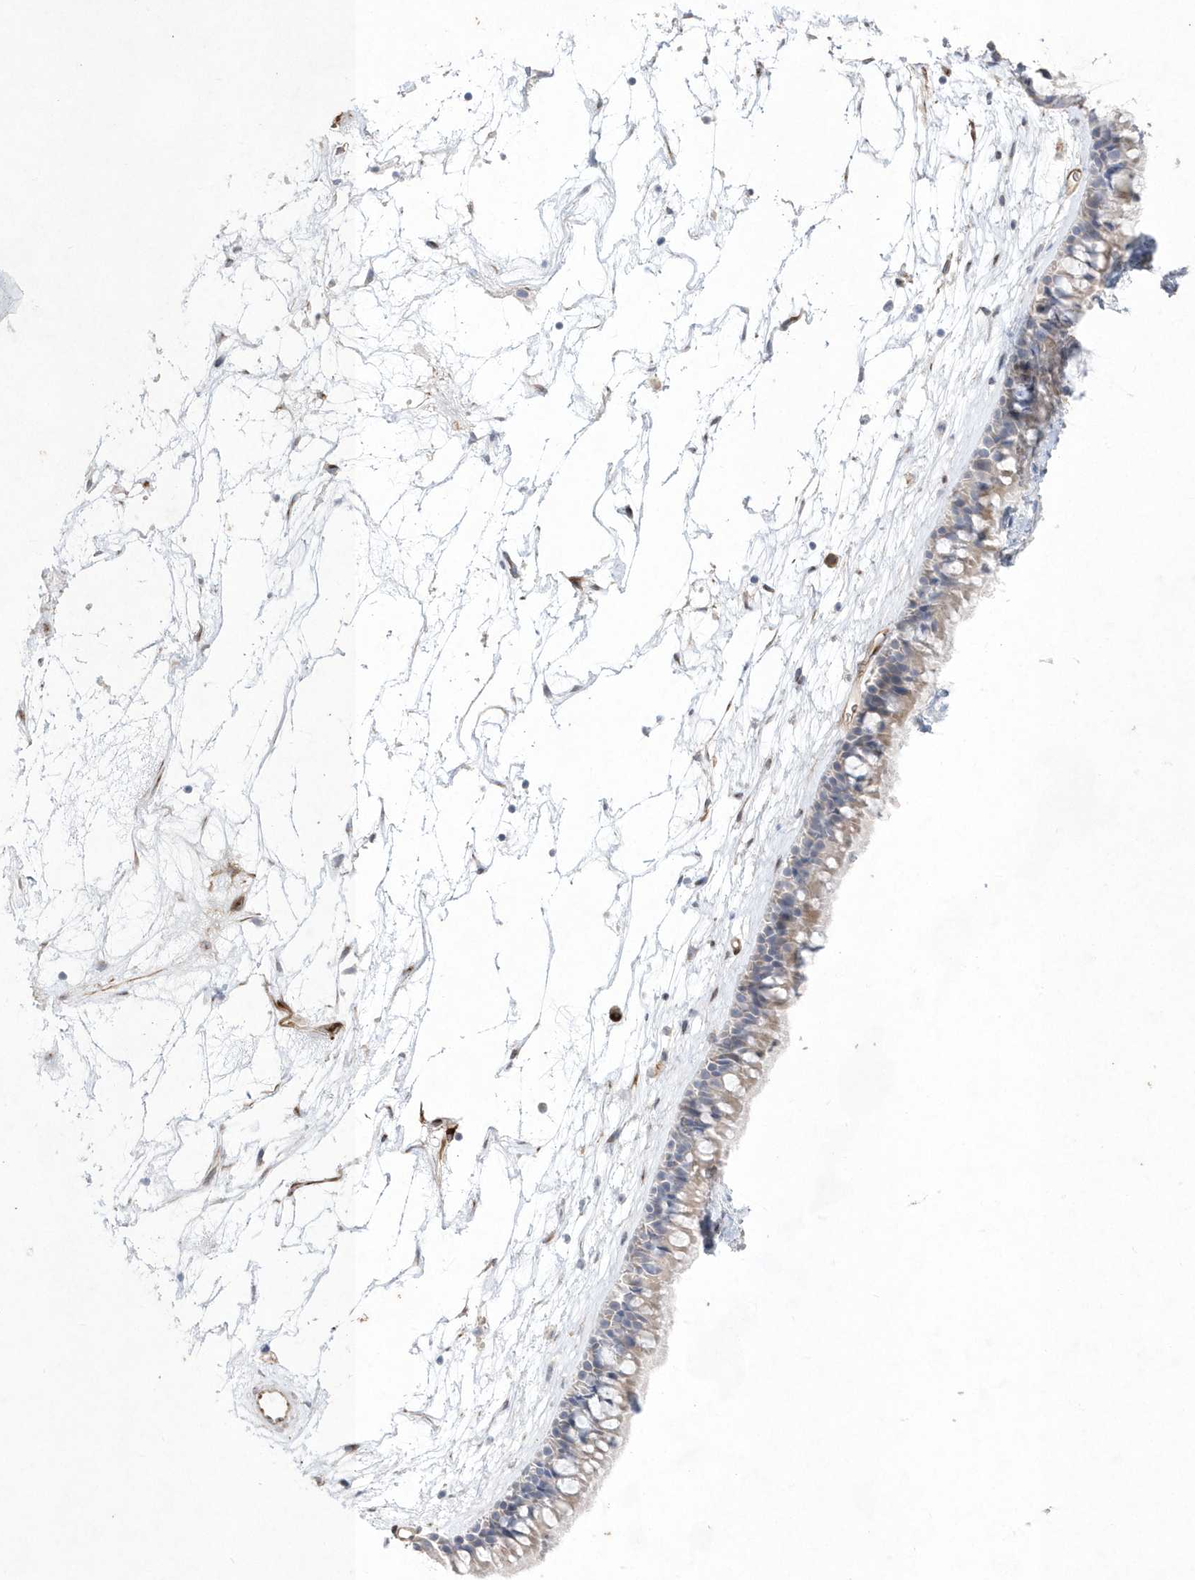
{"staining": {"intensity": "weak", "quantity": "<25%", "location": "cytoplasmic/membranous"}, "tissue": "nasopharynx", "cell_type": "Respiratory epithelial cells", "image_type": "normal", "snomed": [{"axis": "morphology", "description": "Normal tissue, NOS"}, {"axis": "topography", "description": "Nasopharynx"}], "caption": "Respiratory epithelial cells show no significant expression in unremarkable nasopharynx. (Brightfield microscopy of DAB IHC at high magnification).", "gene": "TMEM132B", "patient": {"sex": "male", "age": 64}}